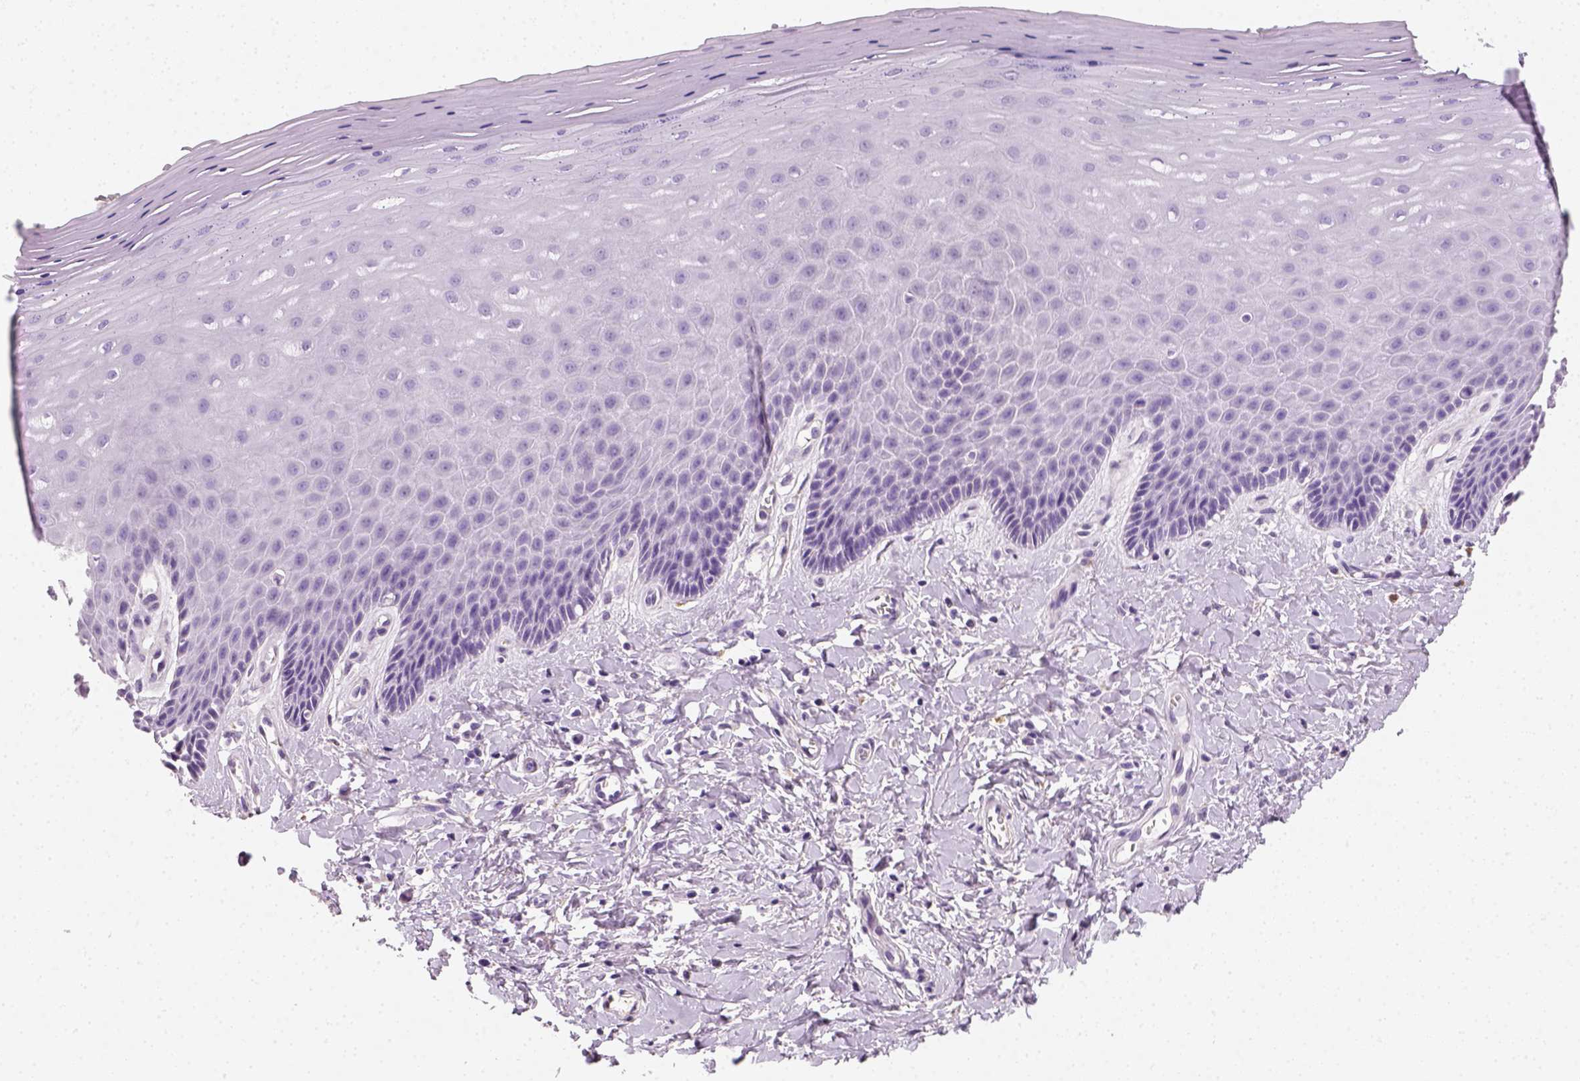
{"staining": {"intensity": "negative", "quantity": "none", "location": "none"}, "tissue": "vagina", "cell_type": "Squamous epithelial cells", "image_type": "normal", "snomed": [{"axis": "morphology", "description": "Normal tissue, NOS"}, {"axis": "topography", "description": "Vagina"}], "caption": "Human vagina stained for a protein using IHC exhibits no staining in squamous epithelial cells.", "gene": "FAM163B", "patient": {"sex": "female", "age": 83}}